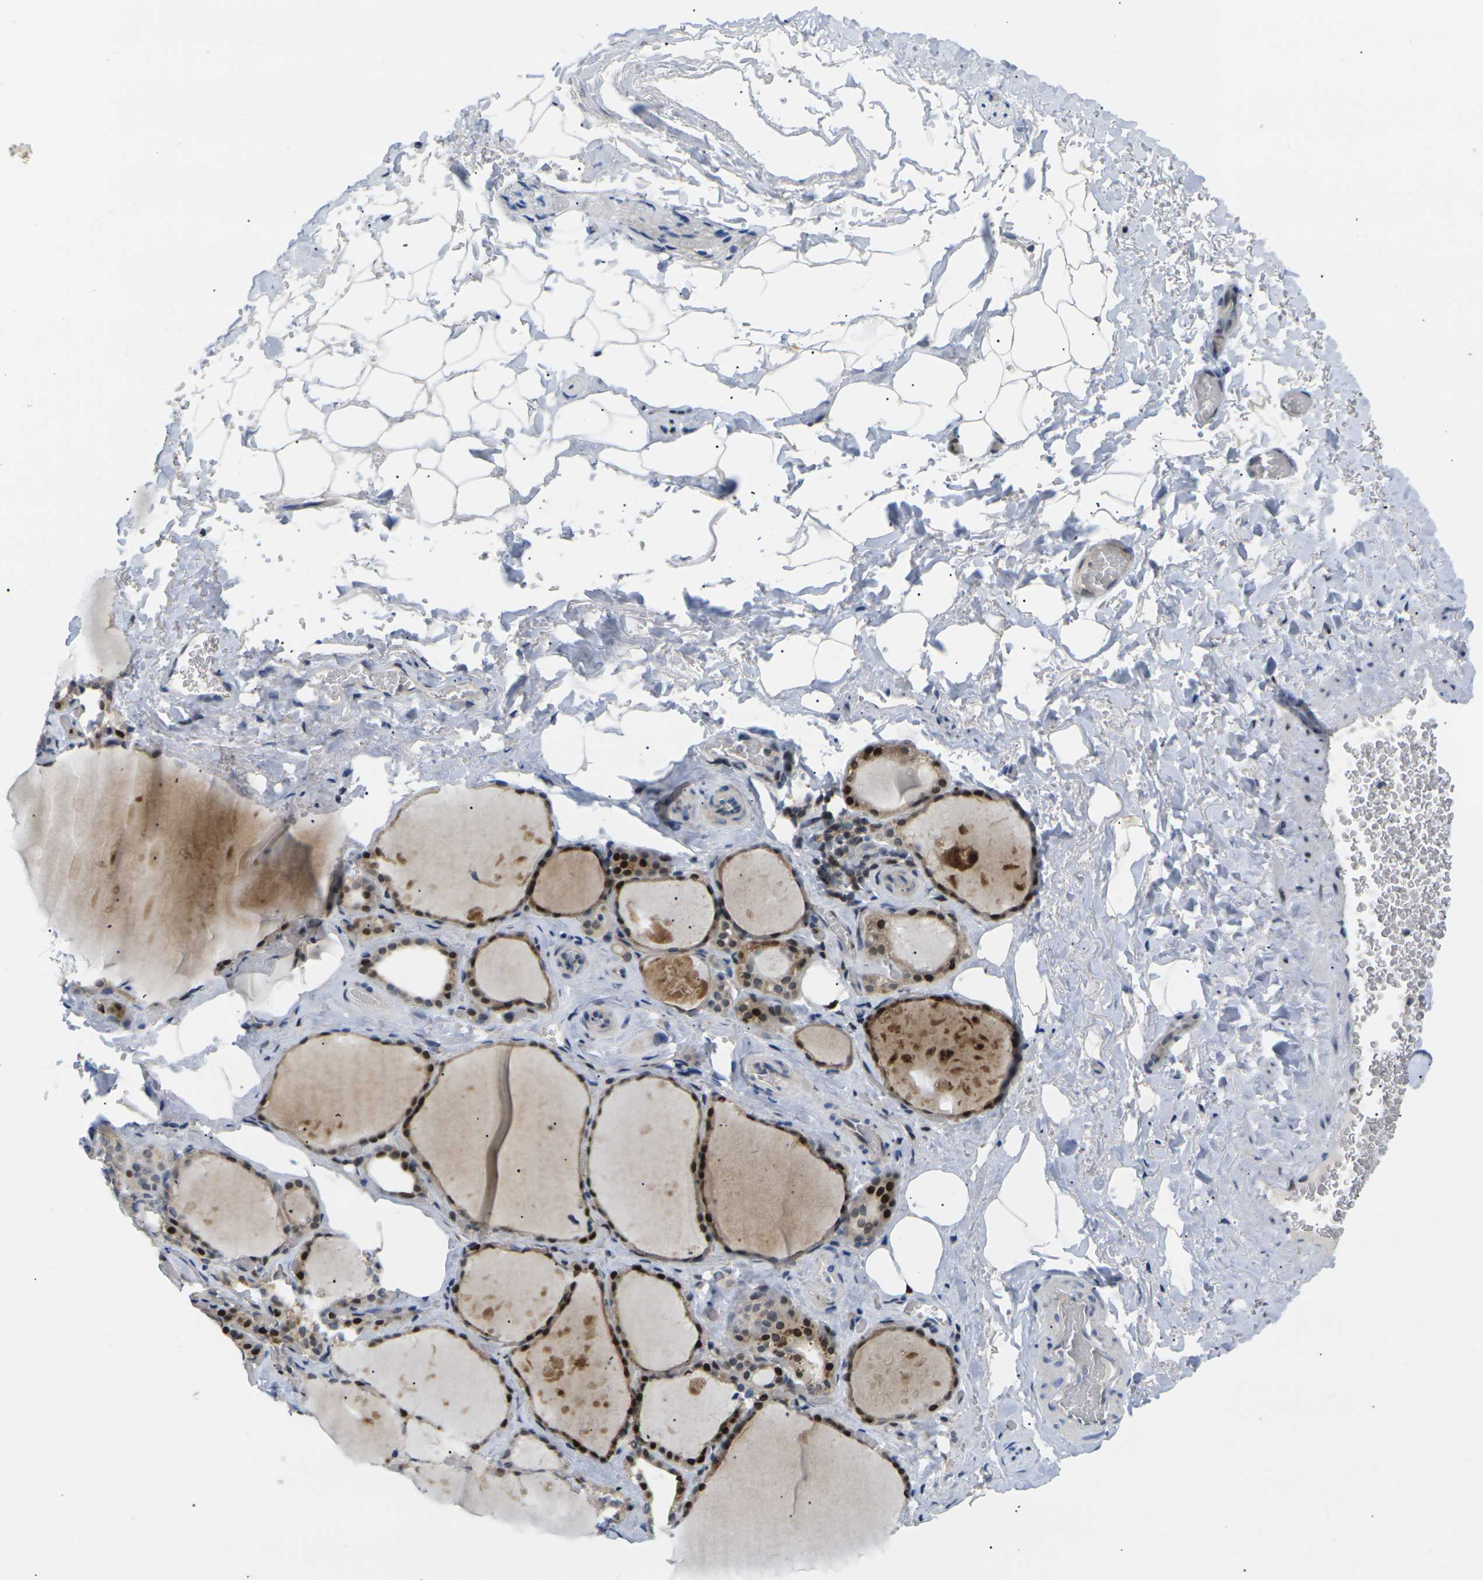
{"staining": {"intensity": "strong", "quantity": "25%-75%", "location": "cytoplasmic/membranous,nuclear"}, "tissue": "thyroid gland", "cell_type": "Glandular cells", "image_type": "normal", "snomed": [{"axis": "morphology", "description": "Normal tissue, NOS"}, {"axis": "topography", "description": "Thyroid gland"}], "caption": "This micrograph displays IHC staining of normal thyroid gland, with high strong cytoplasmic/membranous,nuclear positivity in about 25%-75% of glandular cells.", "gene": "RPS6KA3", "patient": {"sex": "male", "age": 61}}